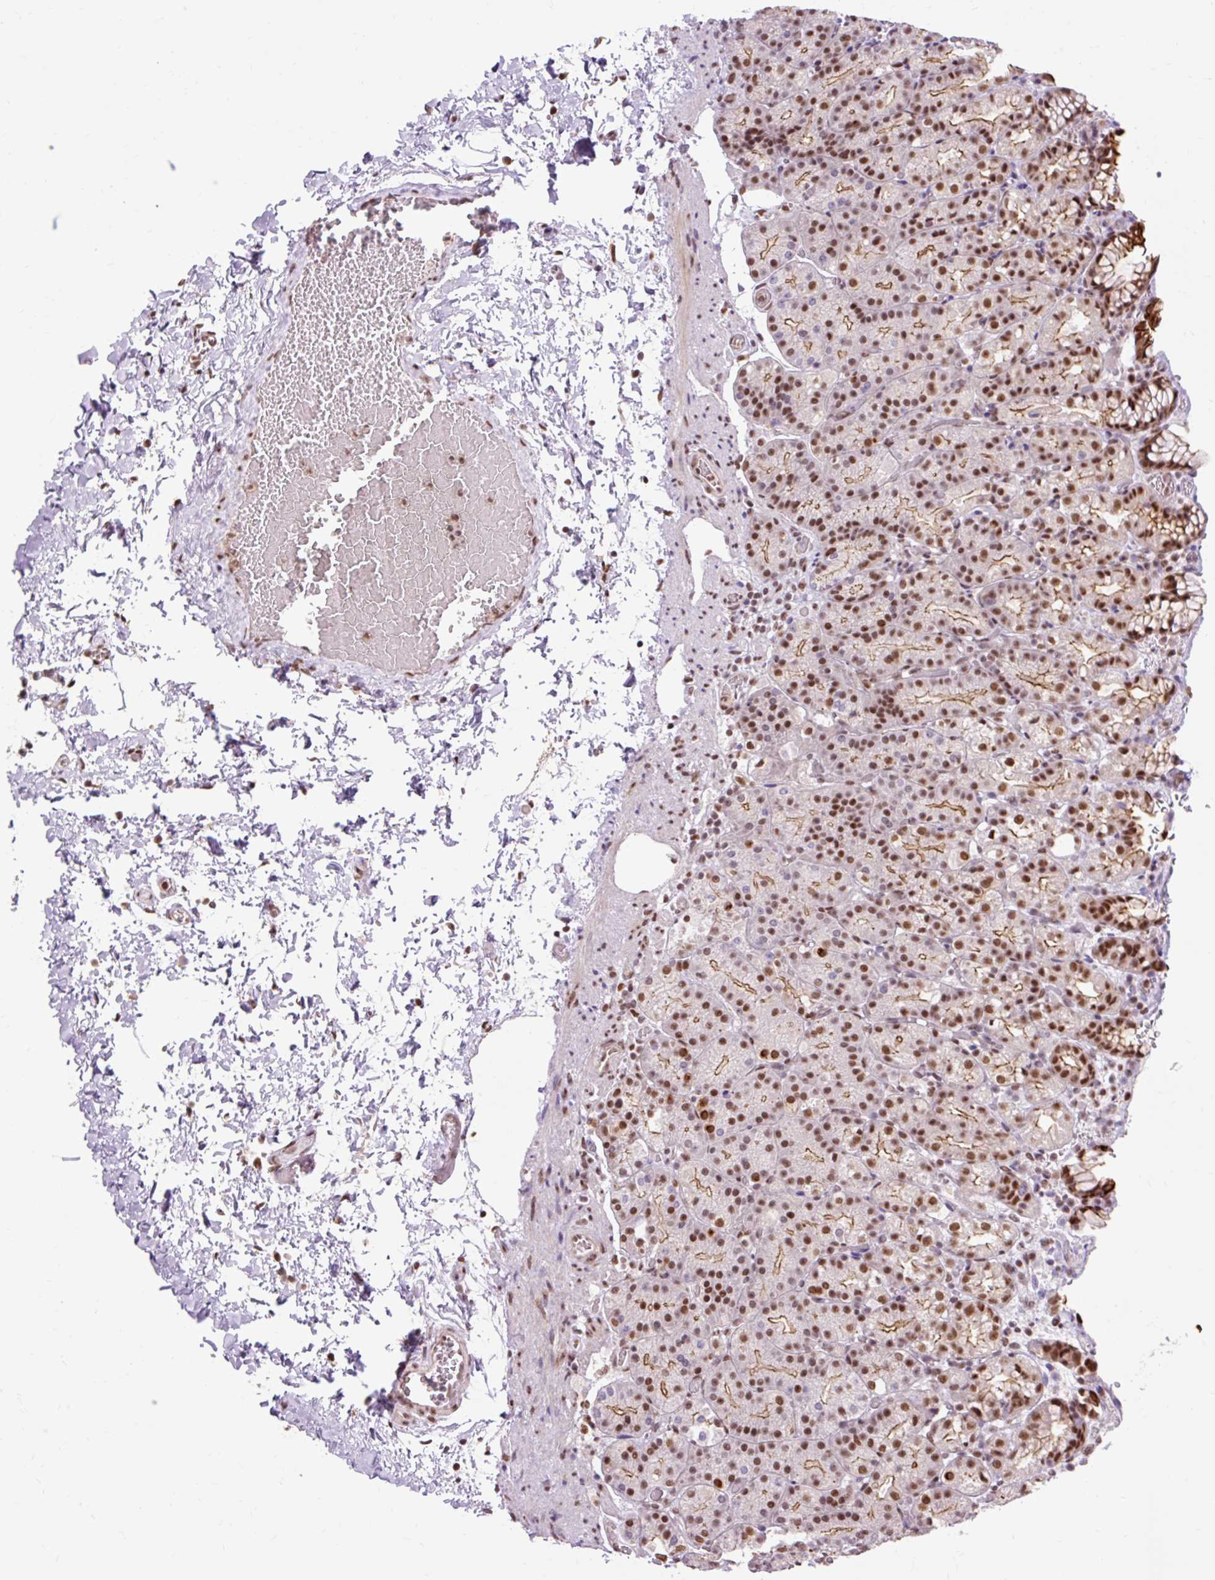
{"staining": {"intensity": "strong", "quantity": "25%-75%", "location": "cytoplasmic/membranous,nuclear"}, "tissue": "stomach", "cell_type": "Glandular cells", "image_type": "normal", "snomed": [{"axis": "morphology", "description": "Normal tissue, NOS"}, {"axis": "topography", "description": "Stomach, upper"}], "caption": "DAB immunohistochemical staining of benign human stomach shows strong cytoplasmic/membranous,nuclear protein staining in about 25%-75% of glandular cells. (DAB (3,3'-diaminobenzidine) = brown stain, brightfield microscopy at high magnification).", "gene": "ENSG00000261832", "patient": {"sex": "female", "age": 81}}